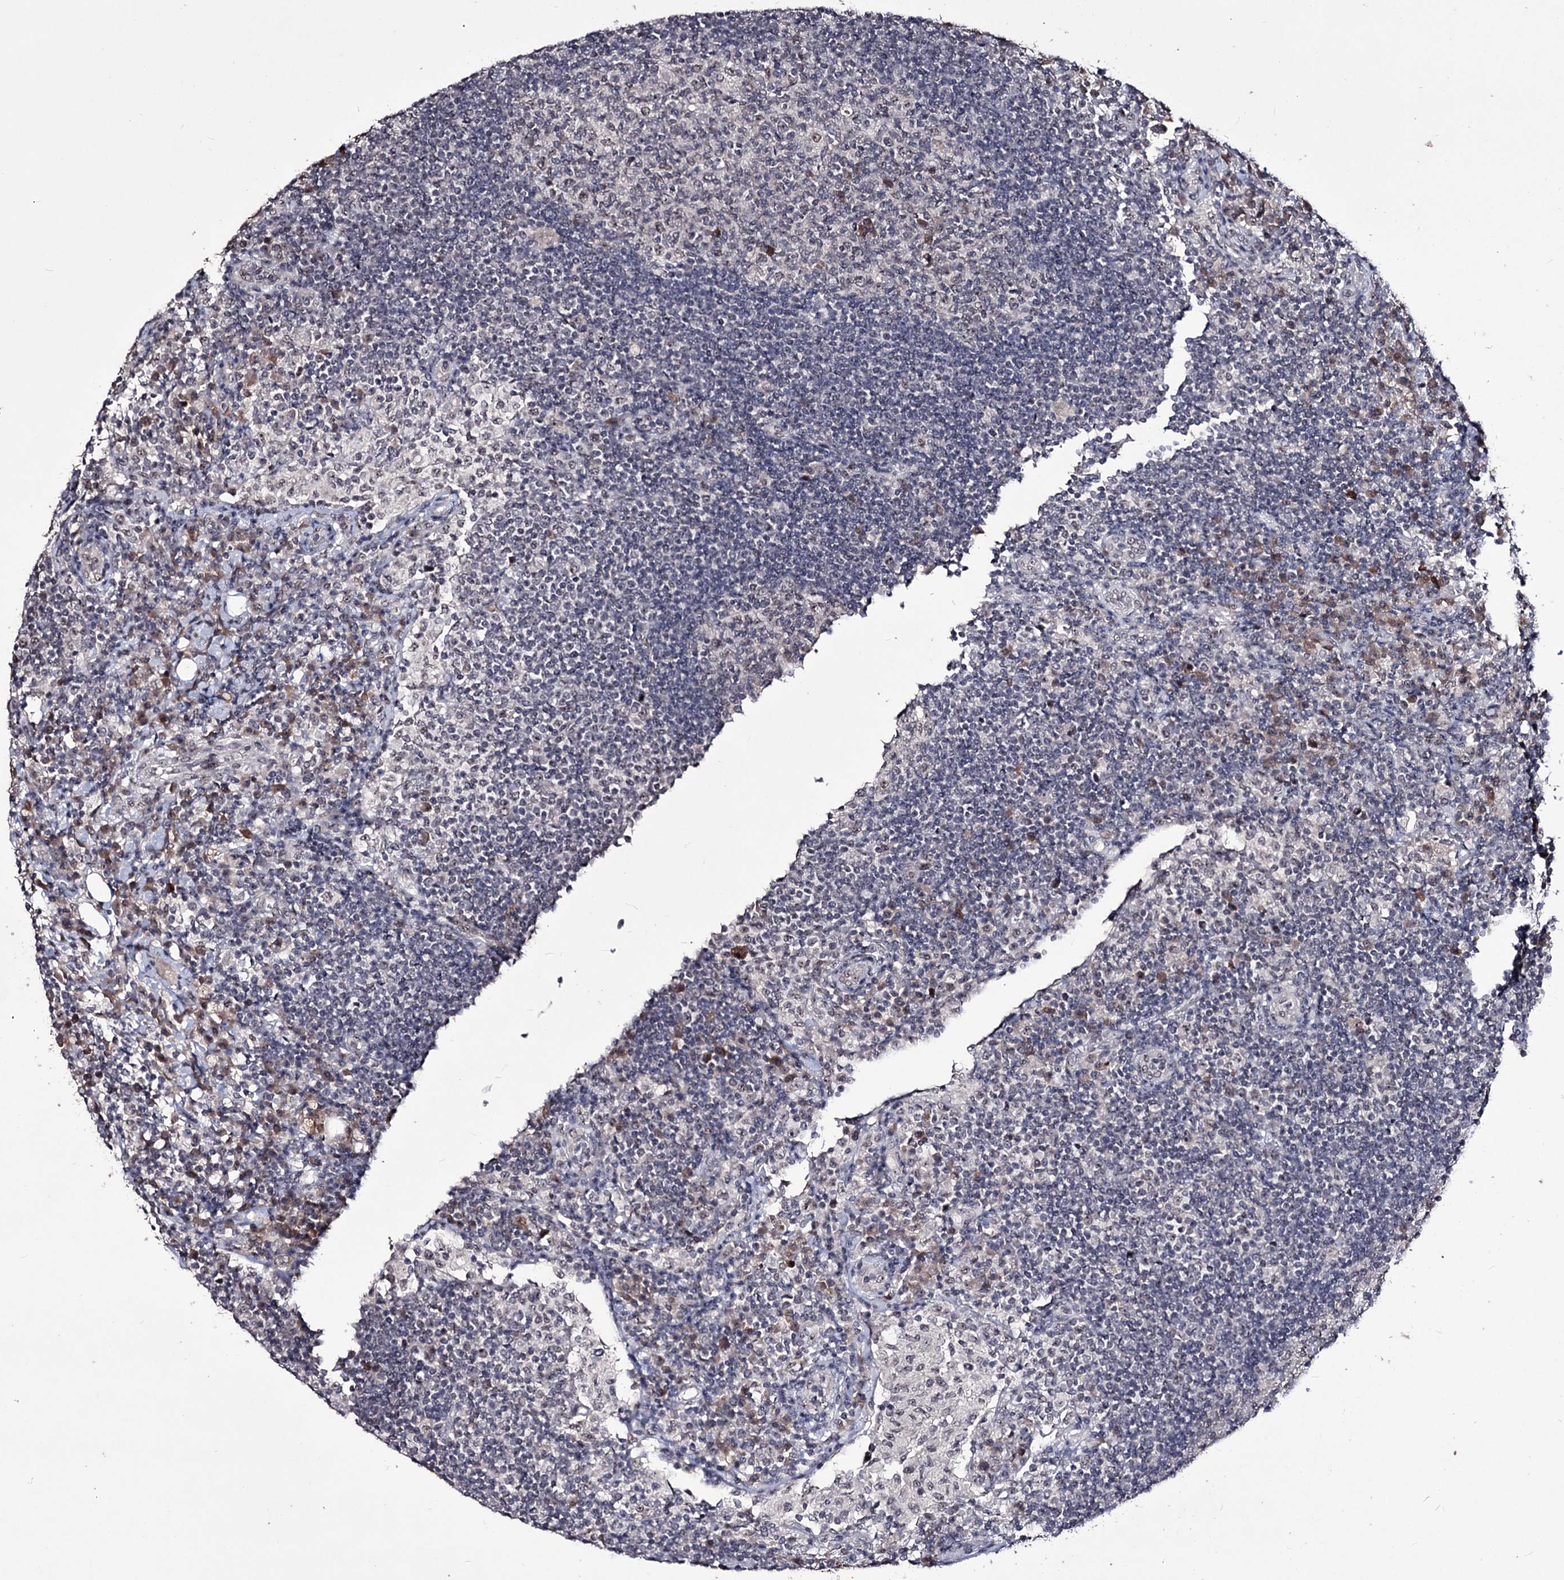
{"staining": {"intensity": "weak", "quantity": "<25%", "location": "cytoplasmic/membranous"}, "tissue": "lymph node", "cell_type": "Germinal center cells", "image_type": "normal", "snomed": [{"axis": "morphology", "description": "Normal tissue, NOS"}, {"axis": "topography", "description": "Lymph node"}], "caption": "Germinal center cells show no significant staining in normal lymph node. Brightfield microscopy of immunohistochemistry stained with DAB (brown) and hematoxylin (blue), captured at high magnification.", "gene": "VGLL4", "patient": {"sex": "female", "age": 53}}